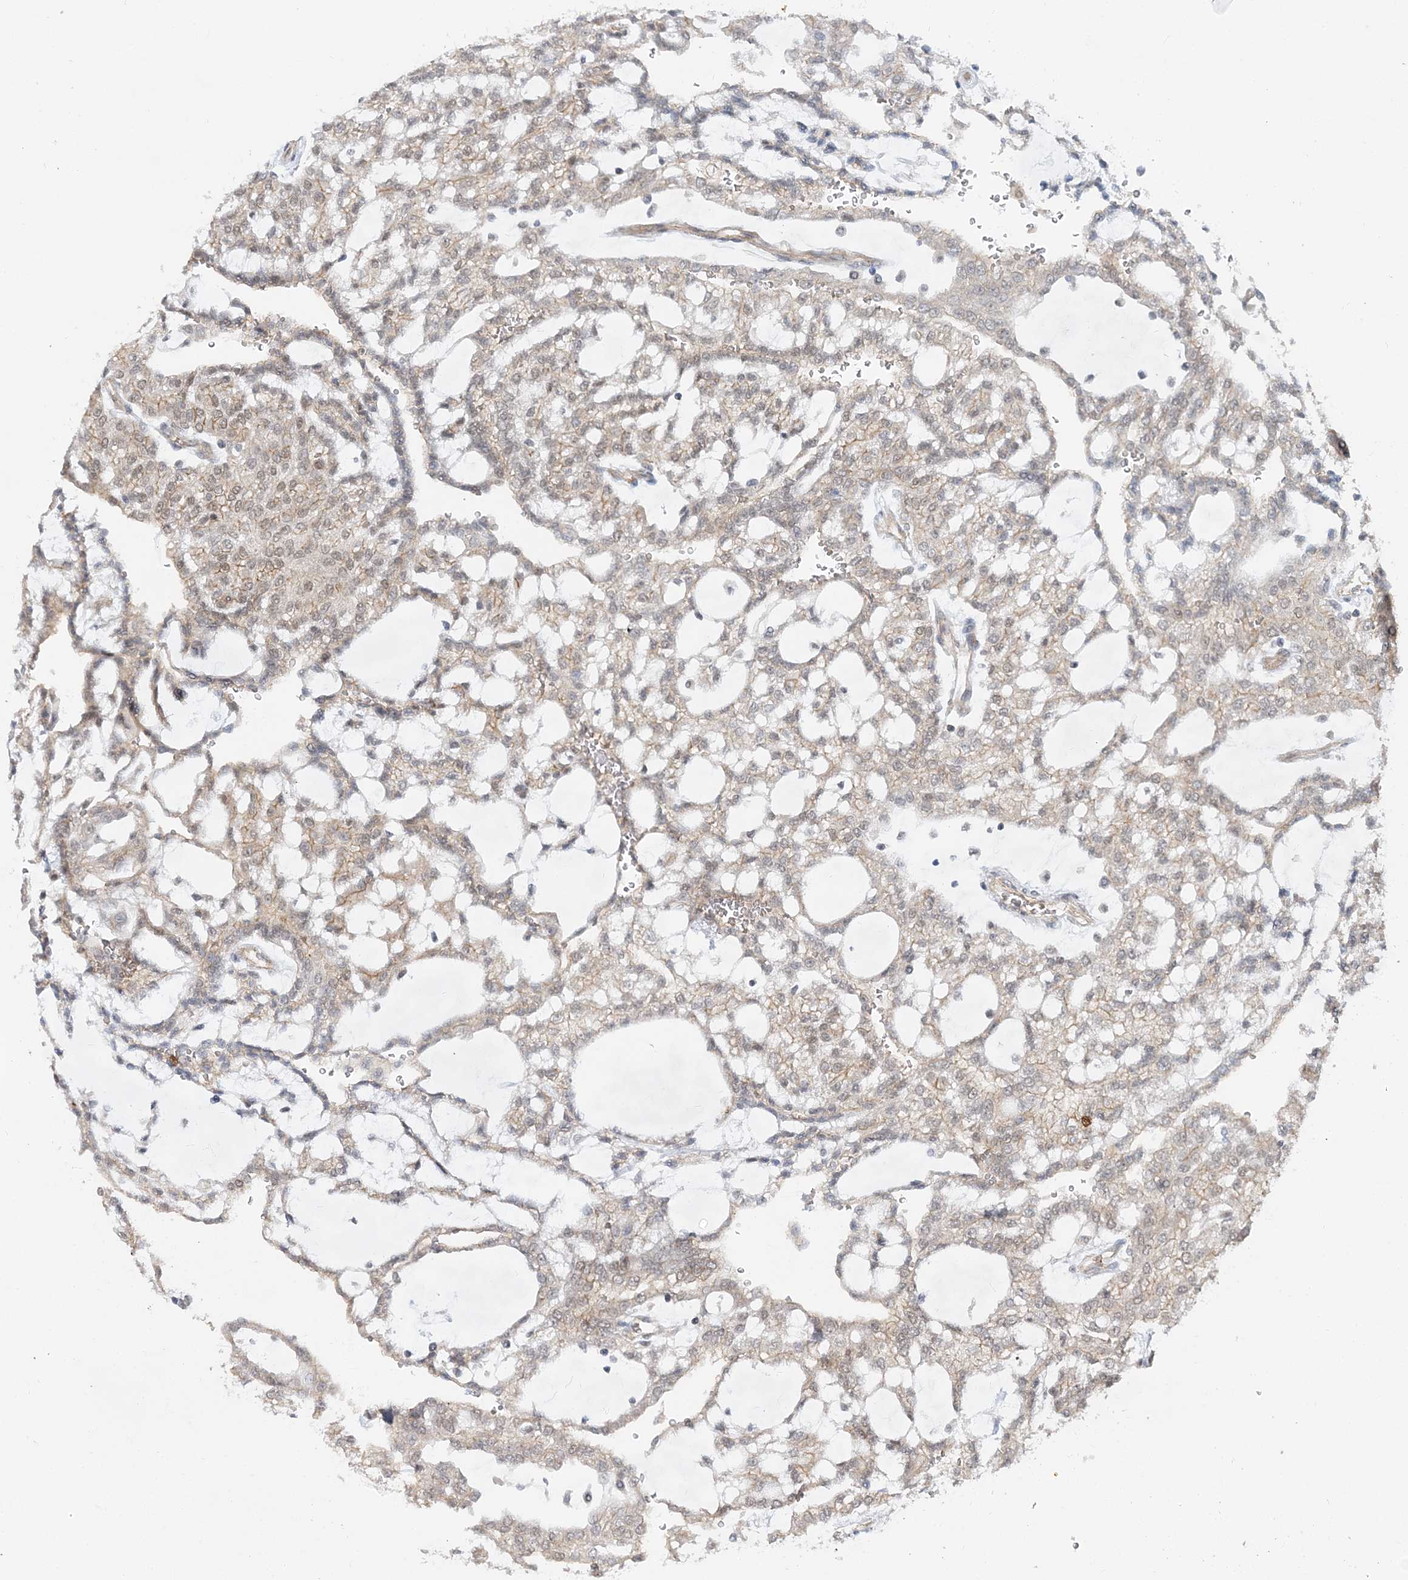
{"staining": {"intensity": "weak", "quantity": "<25%", "location": "cytoplasmic/membranous"}, "tissue": "renal cancer", "cell_type": "Tumor cells", "image_type": "cancer", "snomed": [{"axis": "morphology", "description": "Adenocarcinoma, NOS"}, {"axis": "topography", "description": "Kidney"}], "caption": "IHC histopathology image of neoplastic tissue: human adenocarcinoma (renal) stained with DAB exhibits no significant protein positivity in tumor cells. (Brightfield microscopy of DAB immunohistochemistry at high magnification).", "gene": "MAT2B", "patient": {"sex": "male", "age": 63}}